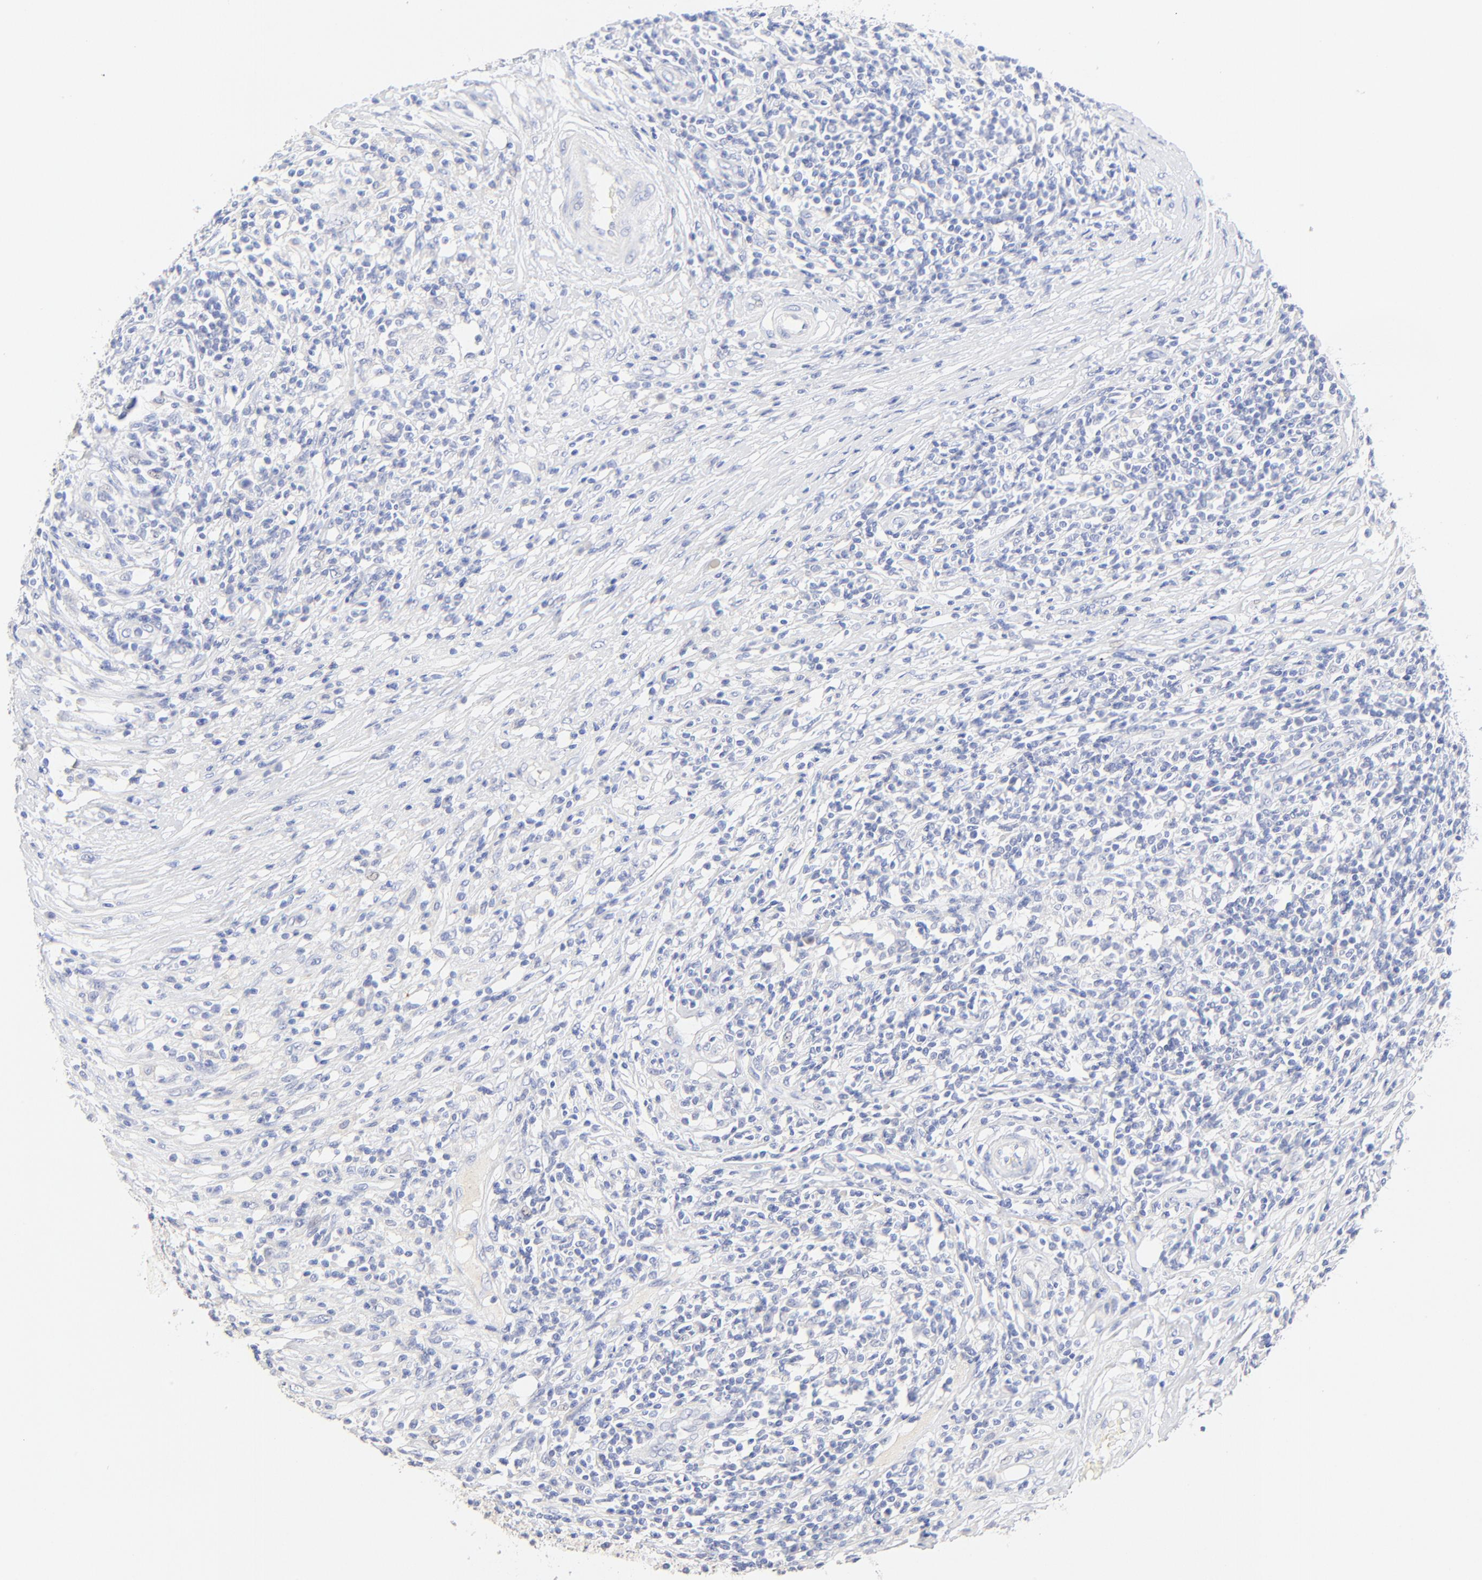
{"staining": {"intensity": "negative", "quantity": "none", "location": "none"}, "tissue": "lymphoma", "cell_type": "Tumor cells", "image_type": "cancer", "snomed": [{"axis": "morphology", "description": "Malignant lymphoma, non-Hodgkin's type, High grade"}, {"axis": "topography", "description": "Lymph node"}], "caption": "An immunohistochemistry (IHC) histopathology image of high-grade malignant lymphoma, non-Hodgkin's type is shown. There is no staining in tumor cells of high-grade malignant lymphoma, non-Hodgkin's type.", "gene": "SULT4A1", "patient": {"sex": "female", "age": 84}}